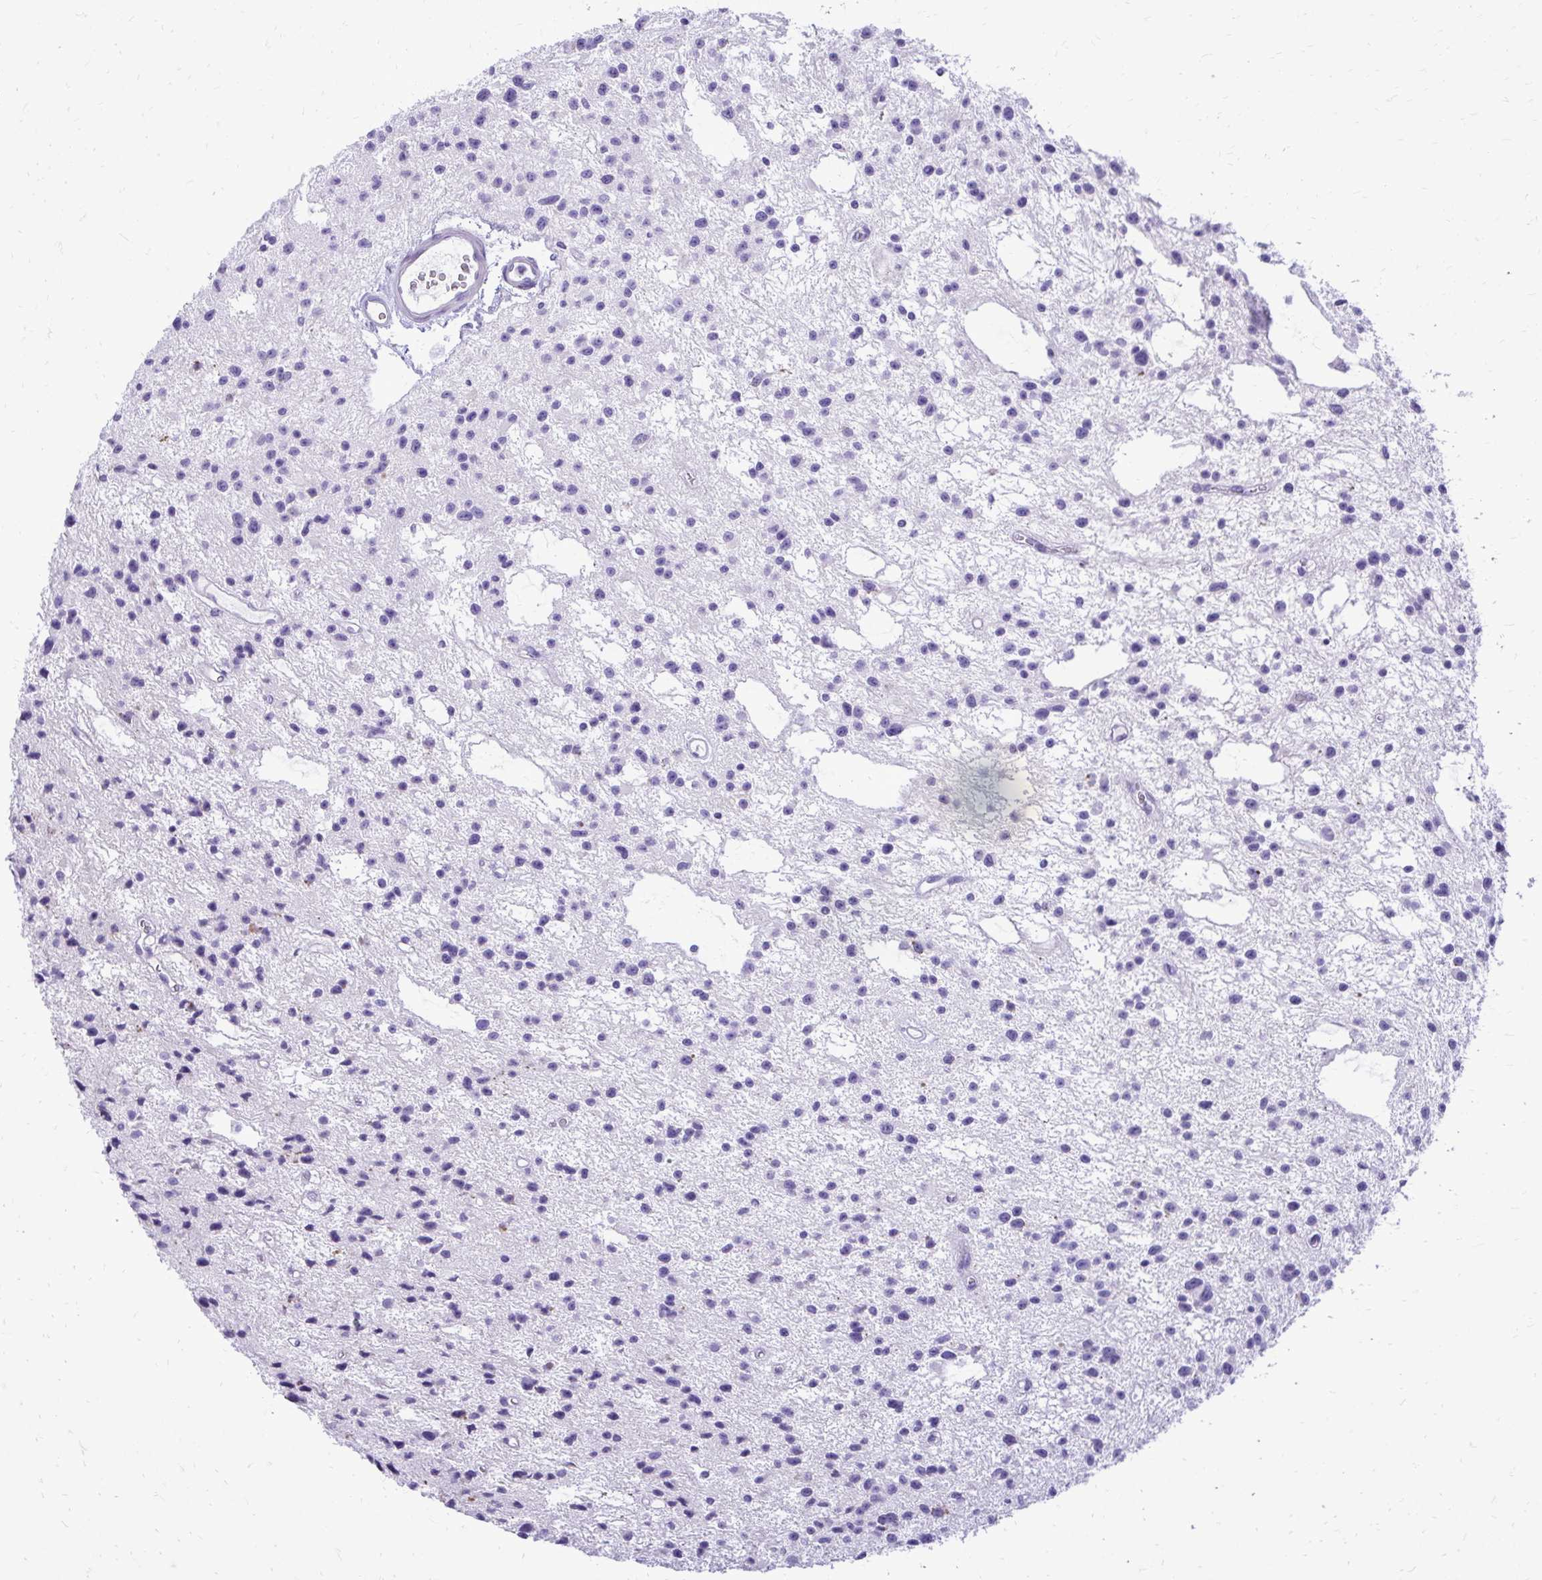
{"staining": {"intensity": "negative", "quantity": "none", "location": "none"}, "tissue": "glioma", "cell_type": "Tumor cells", "image_type": "cancer", "snomed": [{"axis": "morphology", "description": "Glioma, malignant, Low grade"}, {"axis": "topography", "description": "Brain"}], "caption": "Immunohistochemical staining of human low-grade glioma (malignant) demonstrates no significant staining in tumor cells.", "gene": "PELI3", "patient": {"sex": "male", "age": 43}}